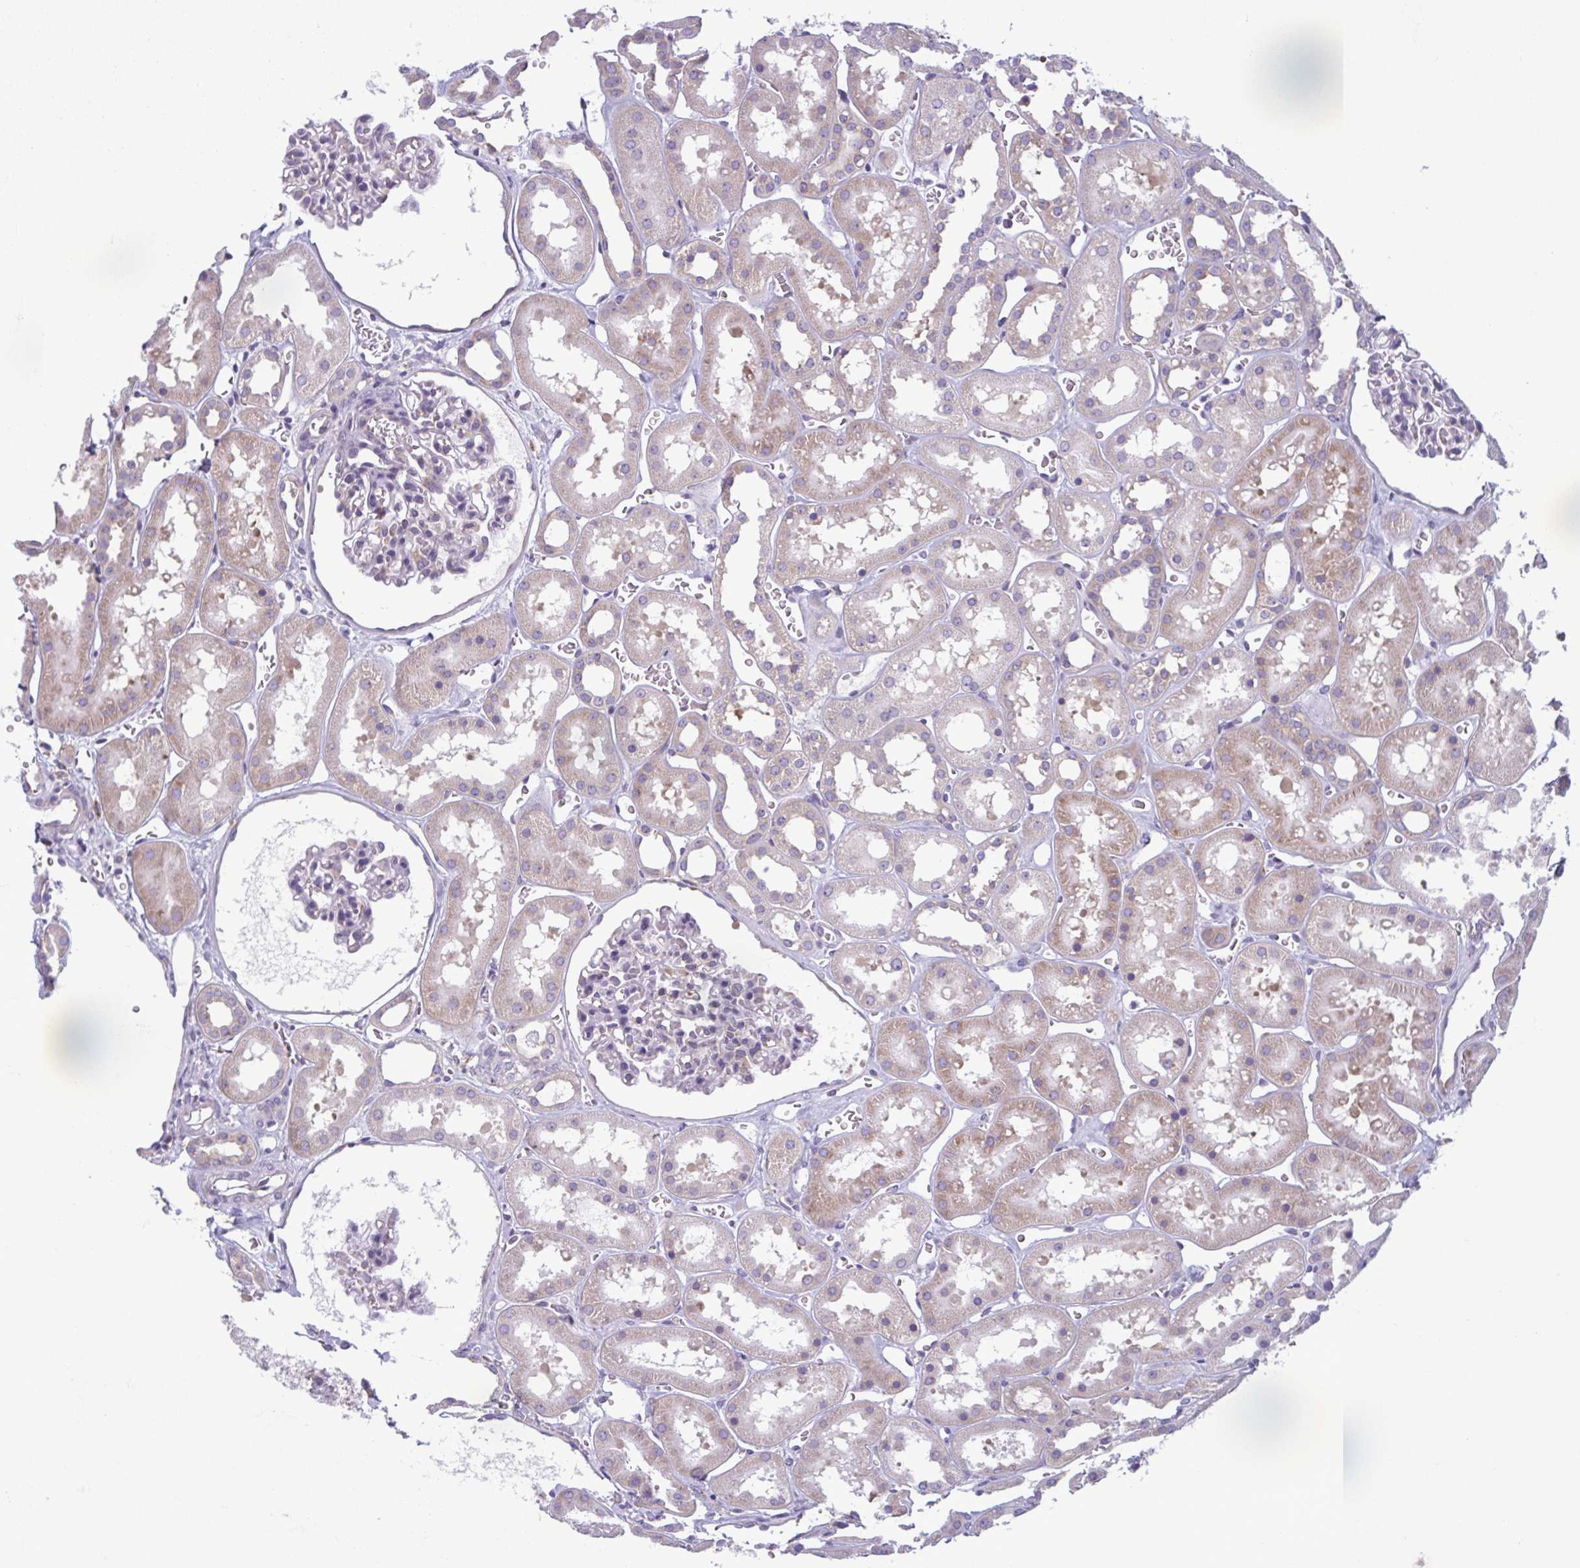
{"staining": {"intensity": "moderate", "quantity": "<25%", "location": "cytoplasmic/membranous"}, "tissue": "kidney", "cell_type": "Cells in glomeruli", "image_type": "normal", "snomed": [{"axis": "morphology", "description": "Normal tissue, NOS"}, {"axis": "topography", "description": "Kidney"}], "caption": "The histopathology image reveals staining of benign kidney, revealing moderate cytoplasmic/membranous protein staining (brown color) within cells in glomeruli. The staining was performed using DAB, with brown indicating positive protein expression. Nuclei are stained blue with hematoxylin.", "gene": "RPS16", "patient": {"sex": "female", "age": 41}}